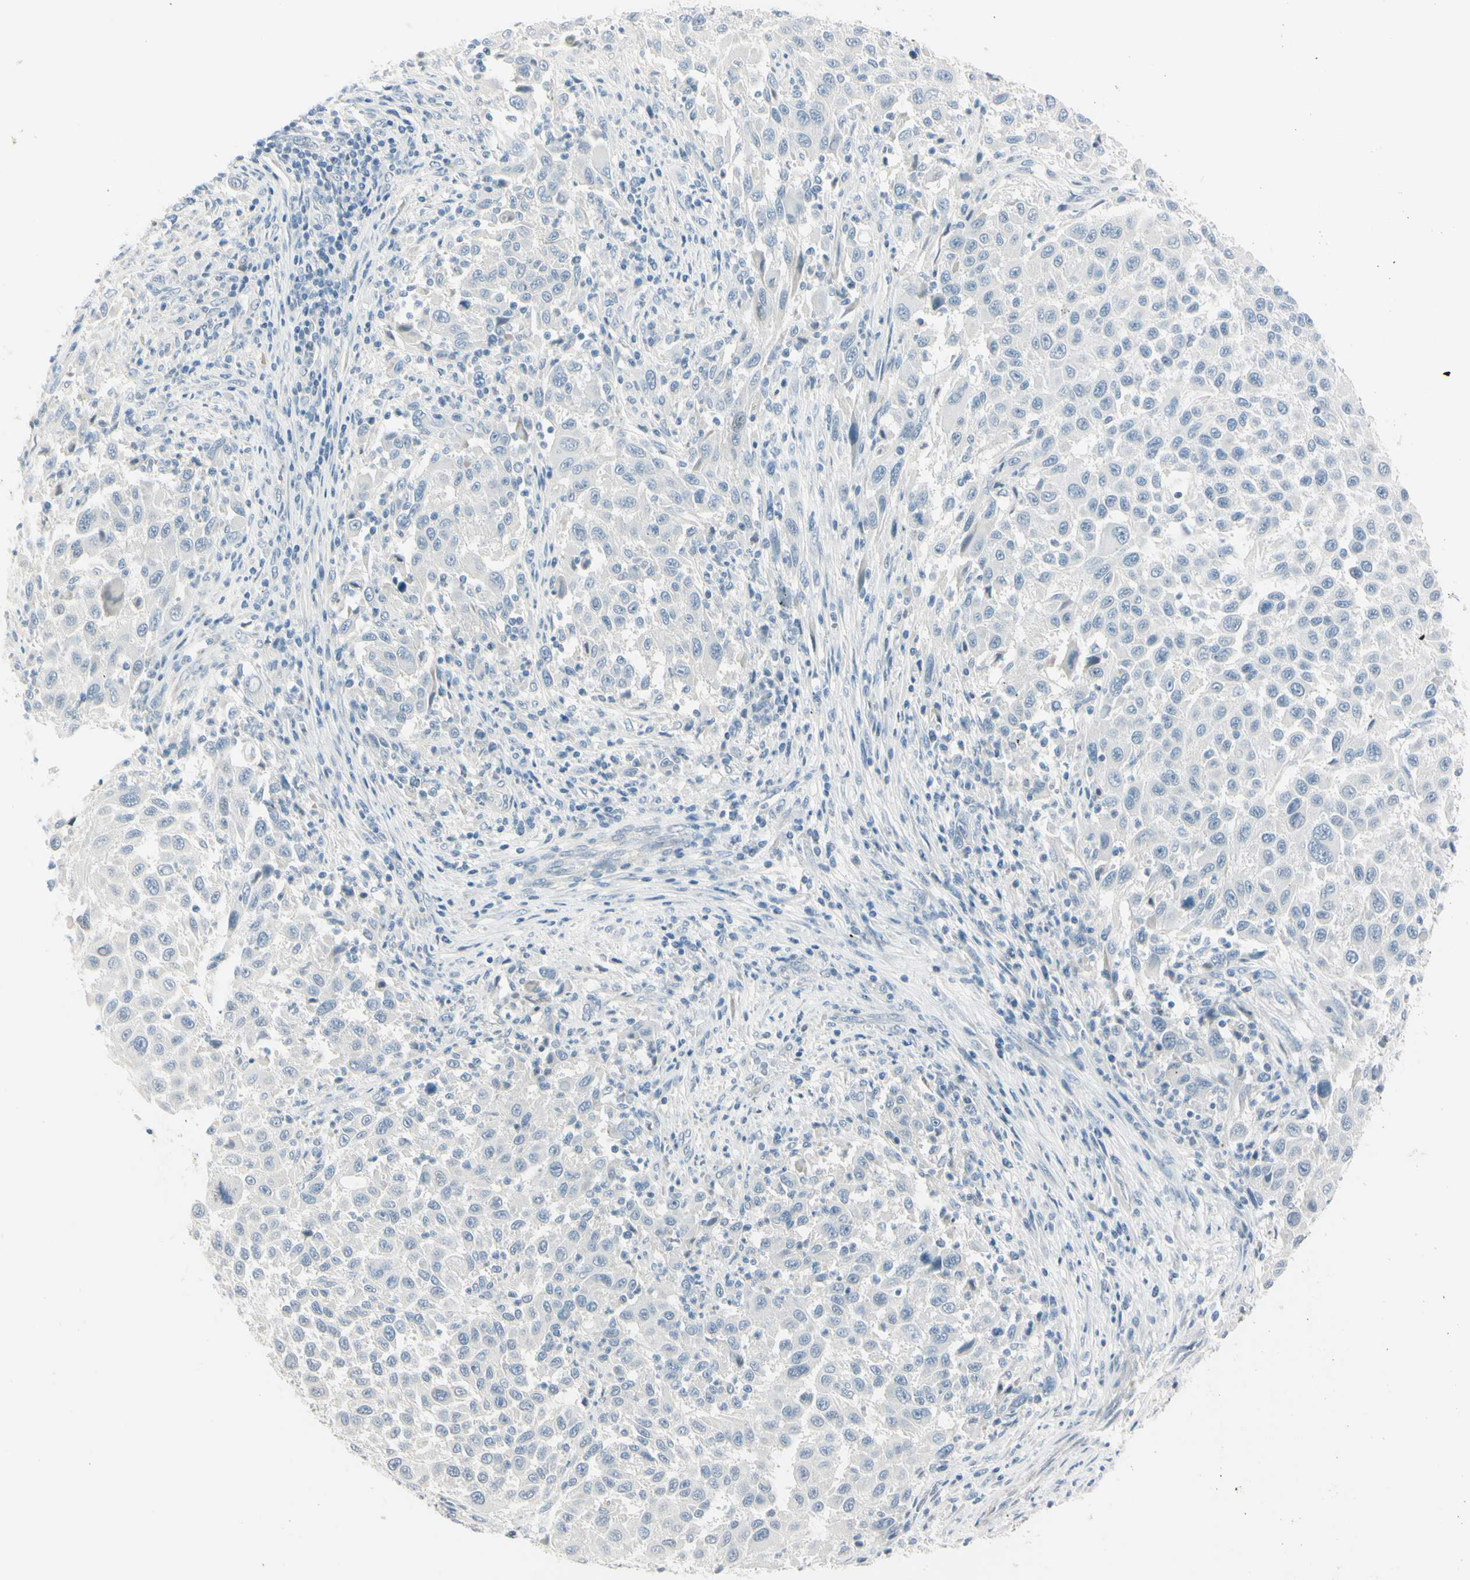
{"staining": {"intensity": "negative", "quantity": "none", "location": "none"}, "tissue": "melanoma", "cell_type": "Tumor cells", "image_type": "cancer", "snomed": [{"axis": "morphology", "description": "Malignant melanoma, Metastatic site"}, {"axis": "topography", "description": "Lymph node"}], "caption": "Melanoma was stained to show a protein in brown. There is no significant staining in tumor cells. (Brightfield microscopy of DAB IHC at high magnification).", "gene": "ASB9", "patient": {"sex": "male", "age": 61}}